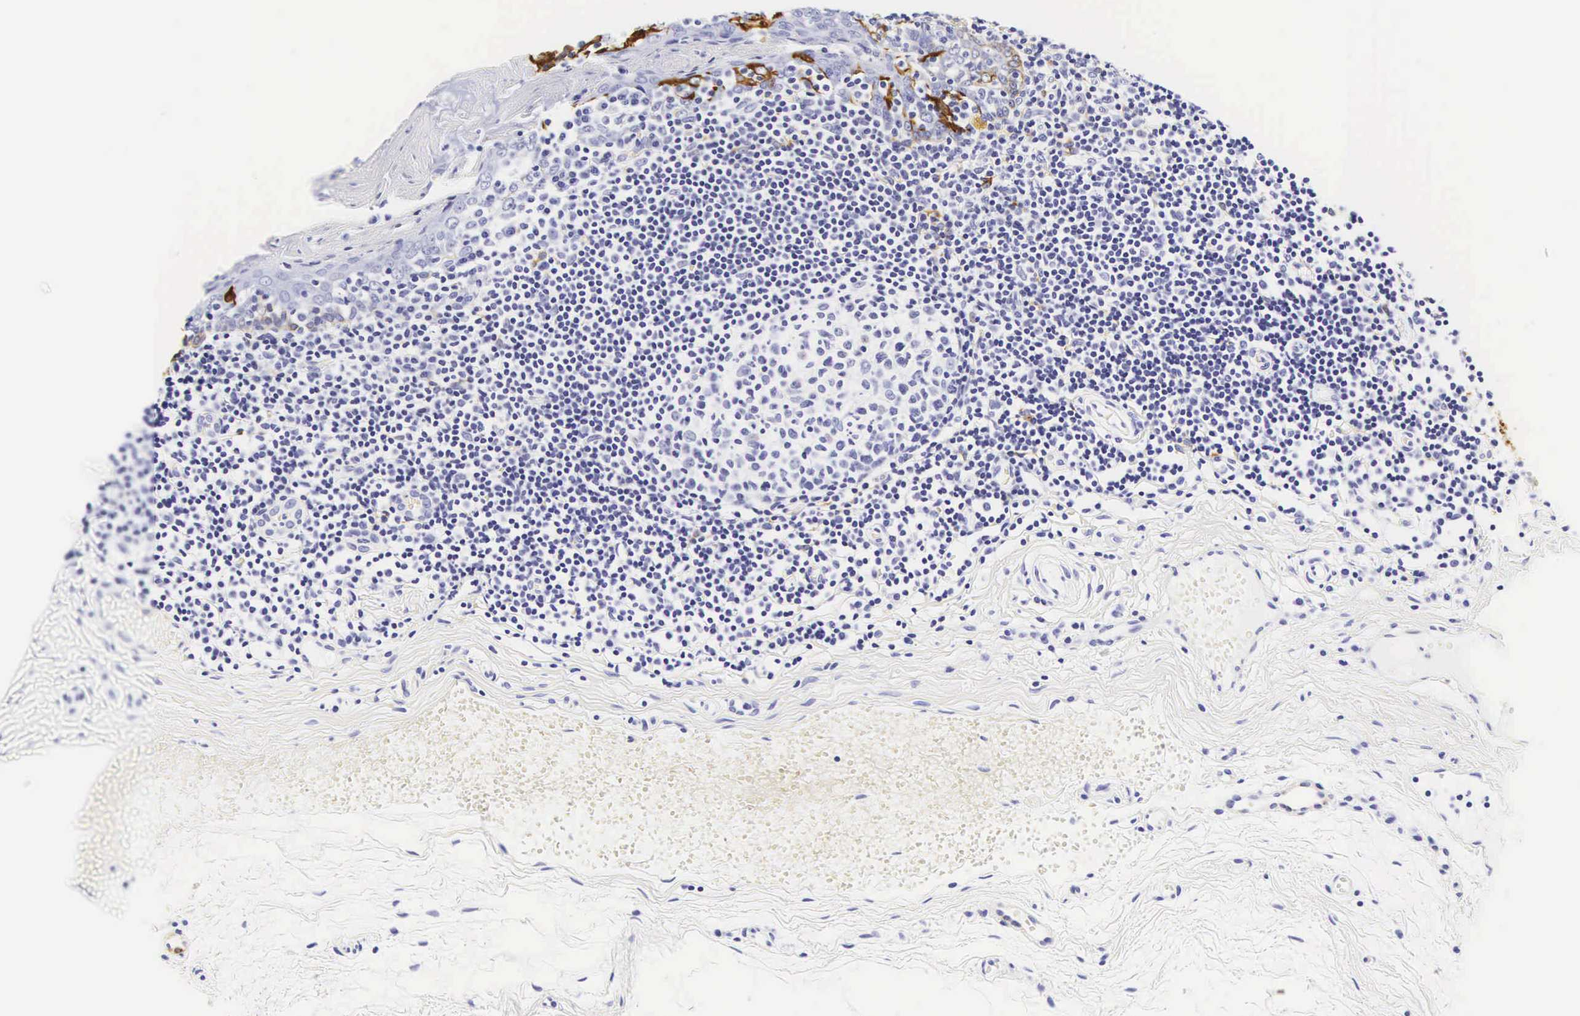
{"staining": {"intensity": "negative", "quantity": "none", "location": "none"}, "tissue": "tonsil", "cell_type": "Germinal center cells", "image_type": "normal", "snomed": [{"axis": "morphology", "description": "Normal tissue, NOS"}, {"axis": "topography", "description": "Tonsil"}], "caption": "The micrograph exhibits no significant expression in germinal center cells of tonsil.", "gene": "KRT18", "patient": {"sex": "female", "age": 41}}